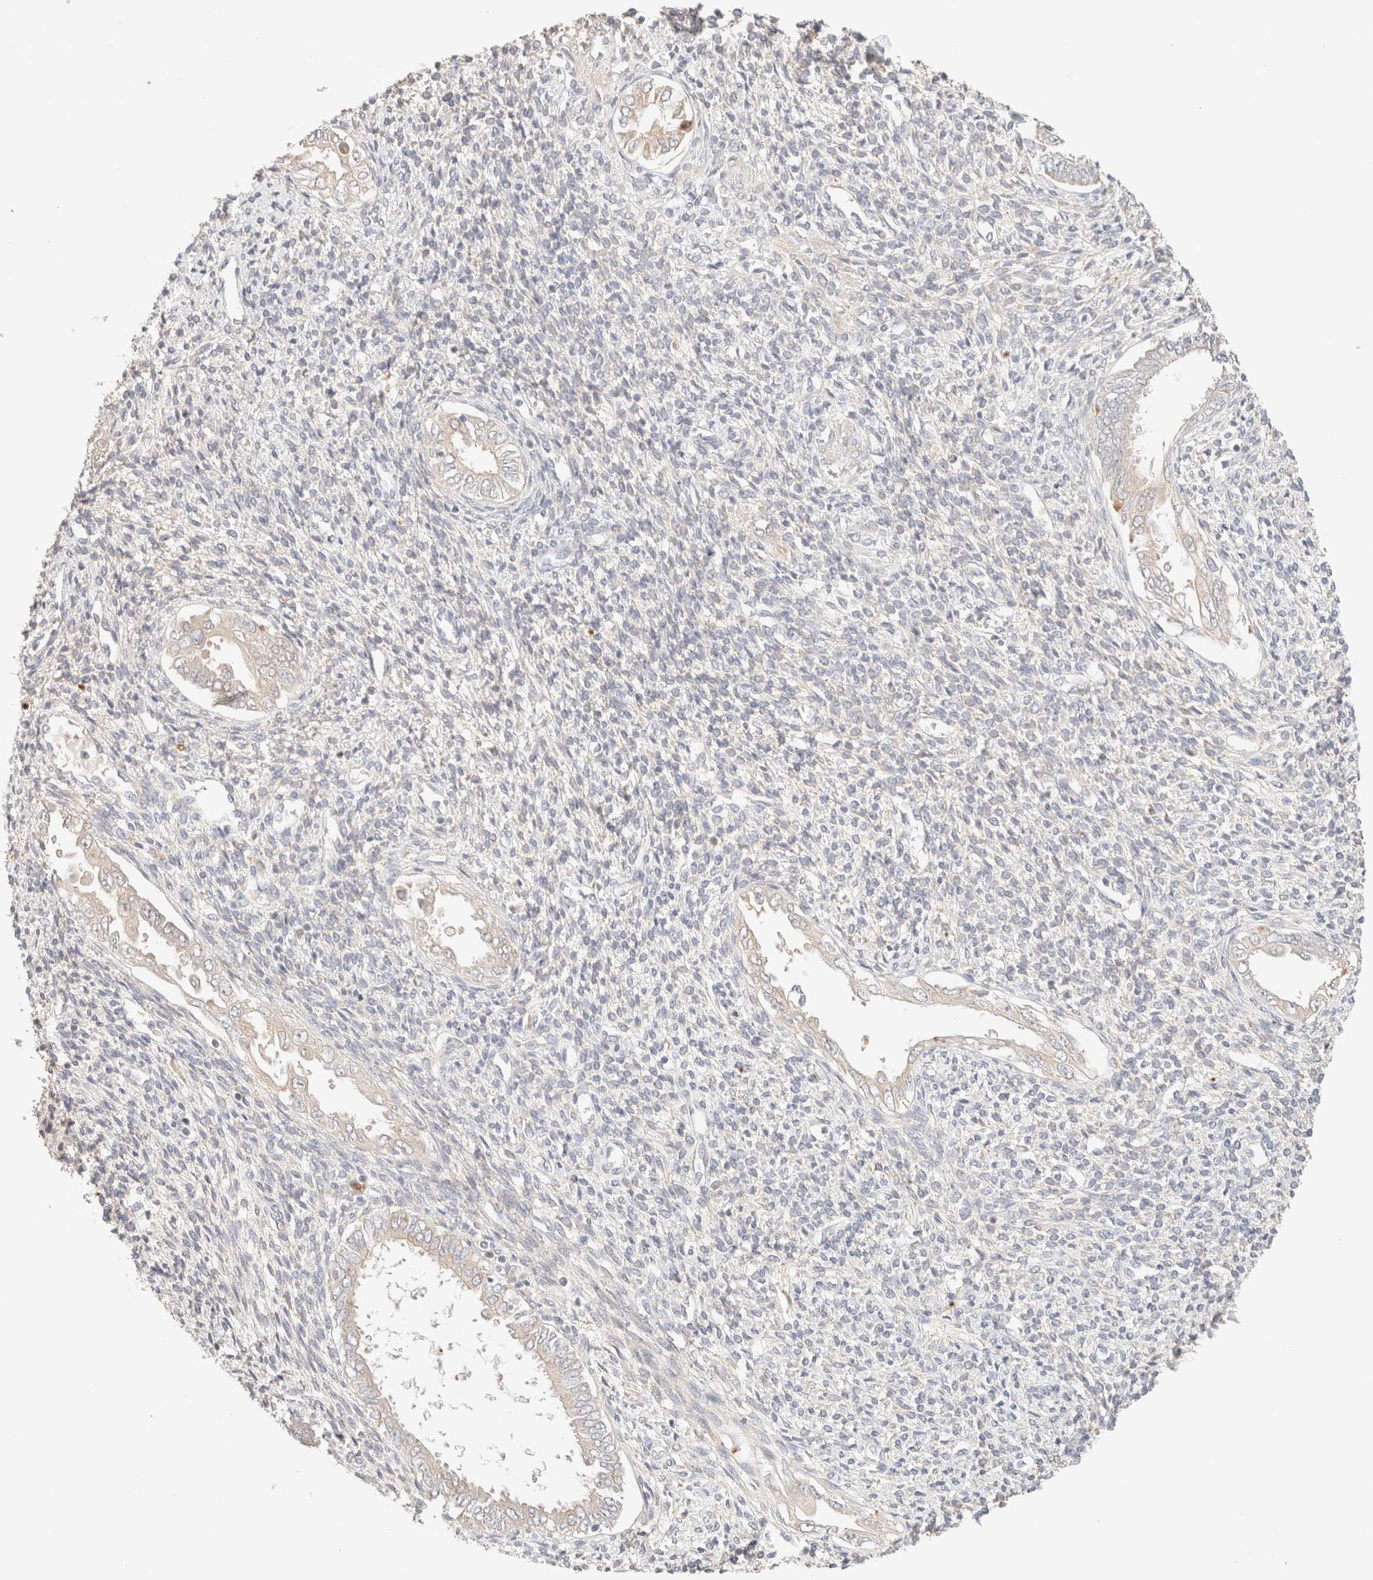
{"staining": {"intensity": "negative", "quantity": "none", "location": "none"}, "tissue": "endometrium", "cell_type": "Cells in endometrial stroma", "image_type": "normal", "snomed": [{"axis": "morphology", "description": "Normal tissue, NOS"}, {"axis": "topography", "description": "Endometrium"}], "caption": "This histopathology image is of benign endometrium stained with IHC to label a protein in brown with the nuclei are counter-stained blue. There is no positivity in cells in endometrial stroma.", "gene": "SARM1", "patient": {"sex": "female", "age": 66}}